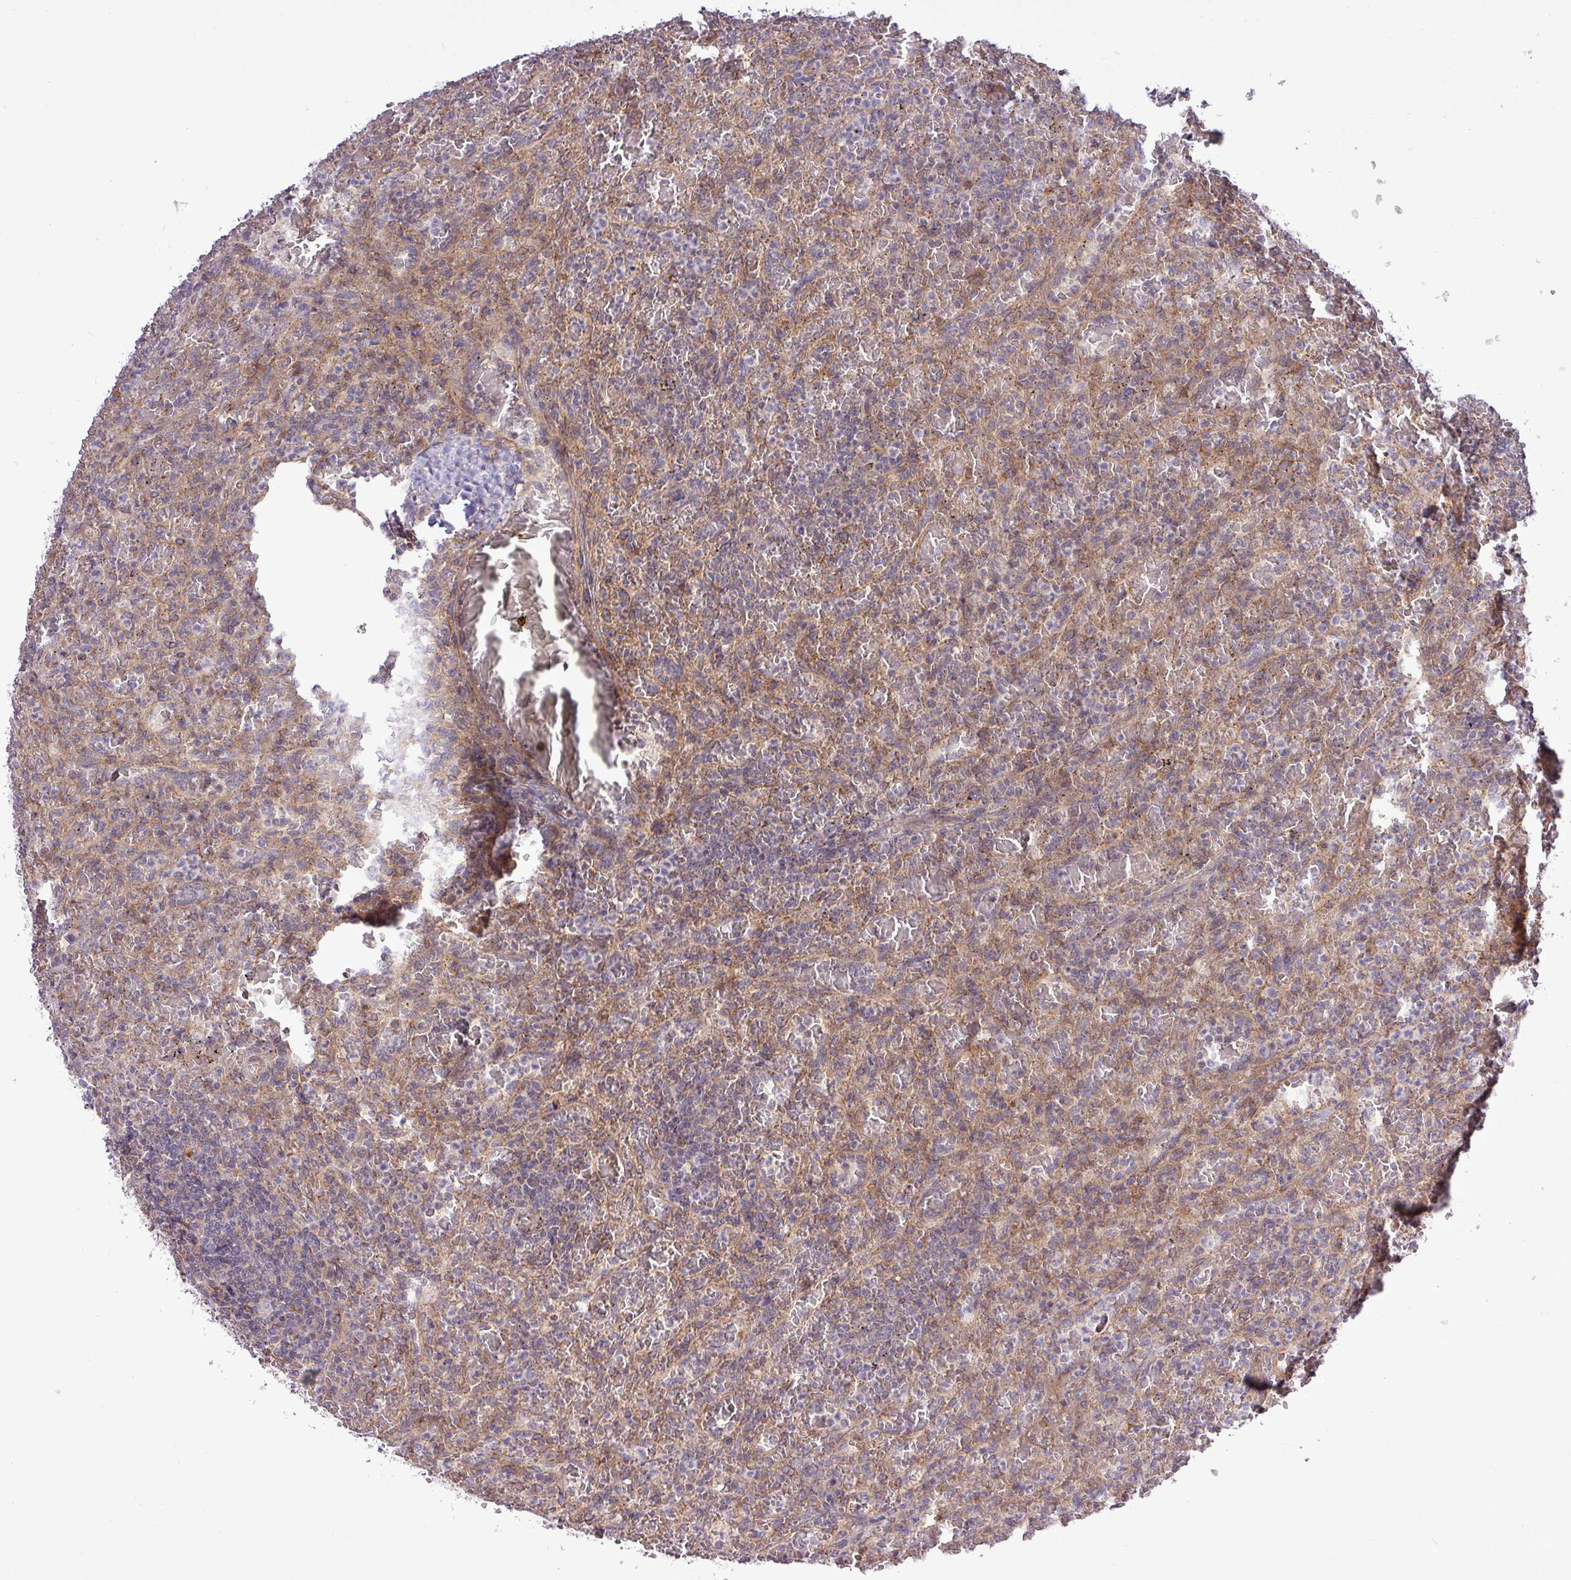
{"staining": {"intensity": "negative", "quantity": "none", "location": "none"}, "tissue": "lymphoma", "cell_type": "Tumor cells", "image_type": "cancer", "snomed": [{"axis": "morphology", "description": "Malignant lymphoma, non-Hodgkin's type, Low grade"}, {"axis": "topography", "description": "Spleen"}], "caption": "Lymphoma was stained to show a protein in brown. There is no significant expression in tumor cells. (DAB (3,3'-diaminobenzidine) immunohistochemistry (IHC), high magnification).", "gene": "FAM222B", "patient": {"sex": "female", "age": 64}}